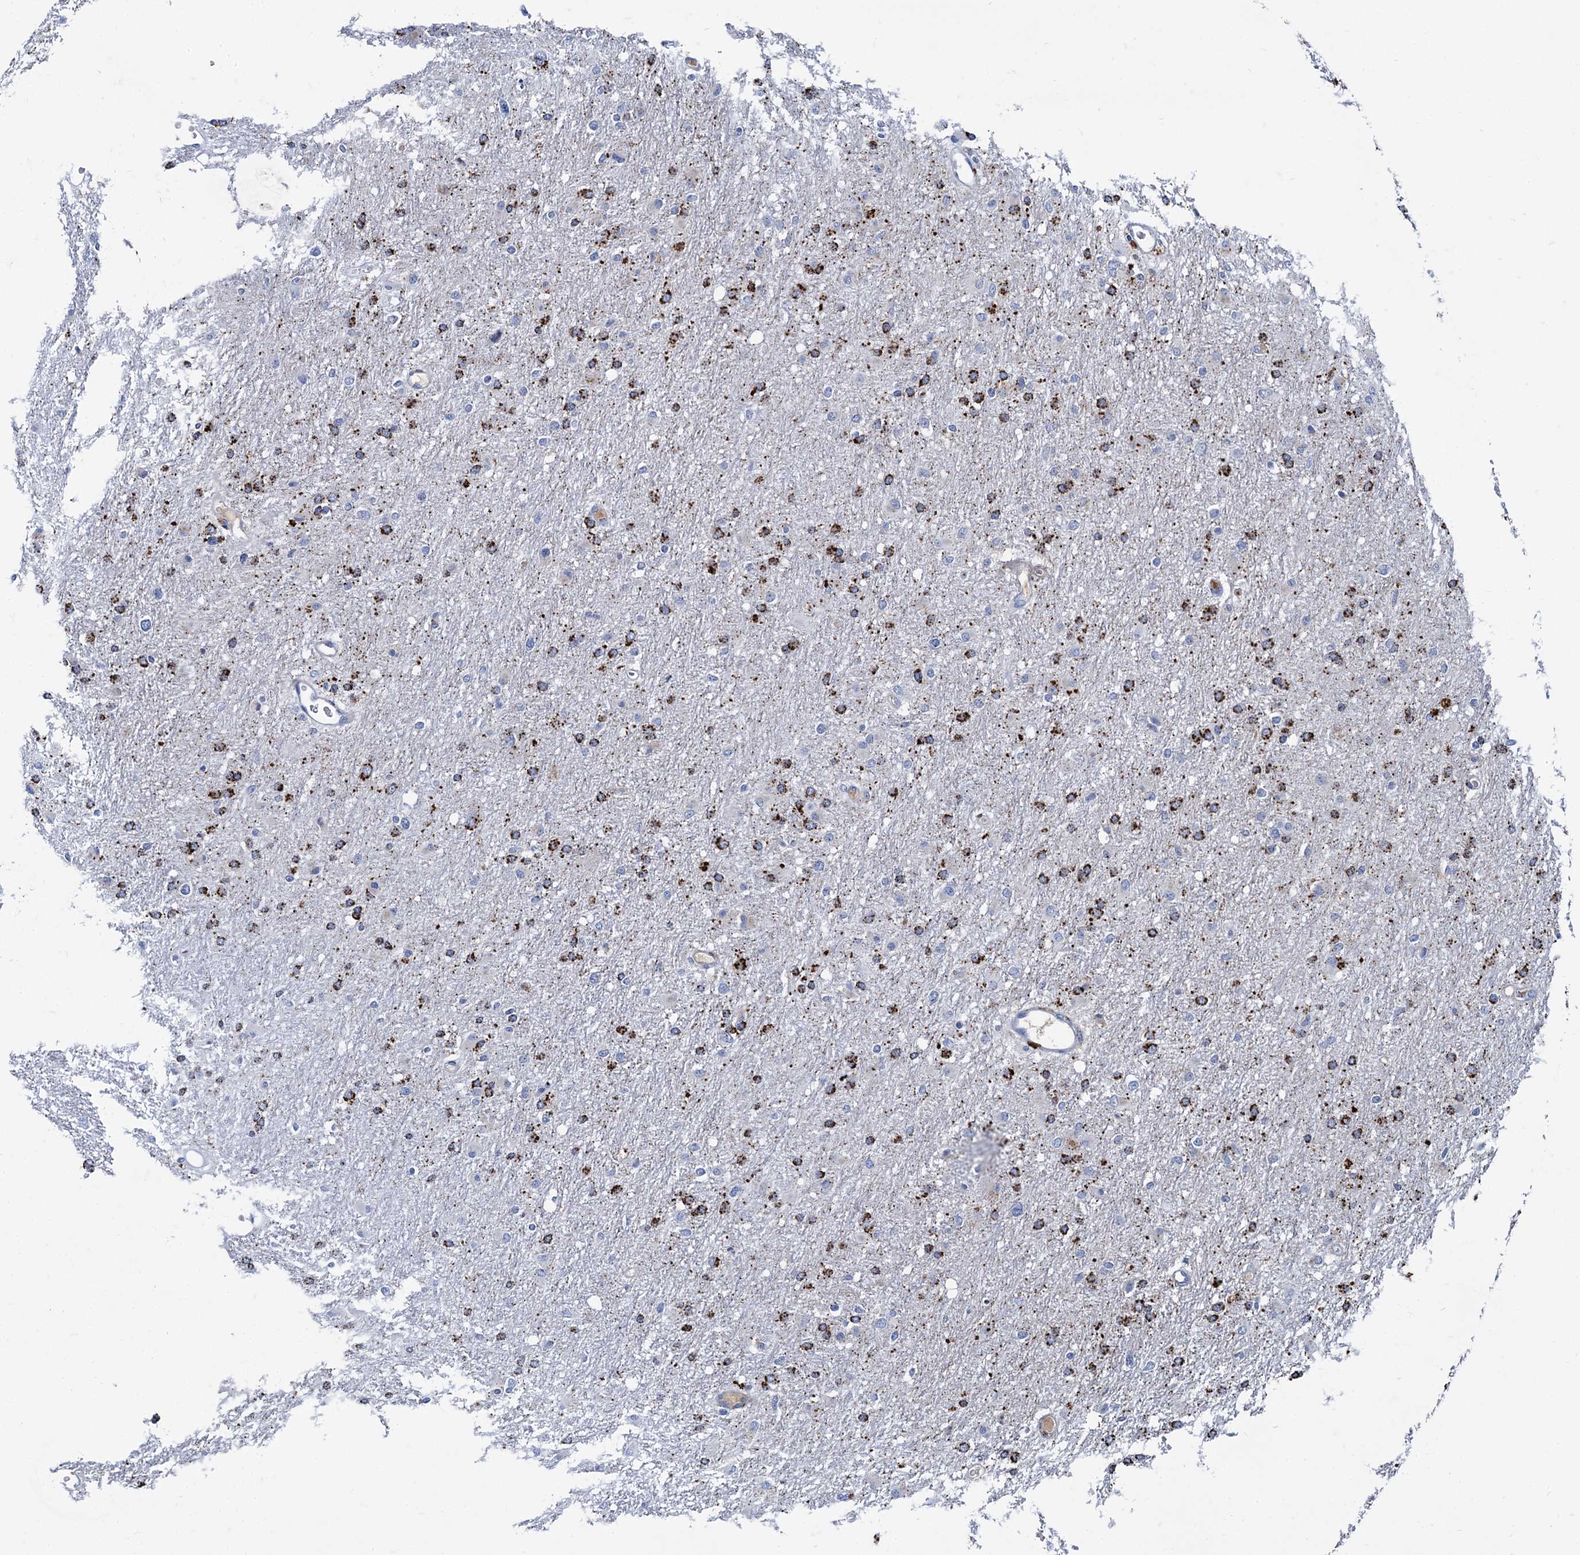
{"staining": {"intensity": "strong", "quantity": "<25%", "location": "cytoplasmic/membranous"}, "tissue": "glioma", "cell_type": "Tumor cells", "image_type": "cancer", "snomed": [{"axis": "morphology", "description": "Glioma, malignant, High grade"}, {"axis": "topography", "description": "Cerebral cortex"}], "caption": "A micrograph of malignant high-grade glioma stained for a protein exhibits strong cytoplasmic/membranous brown staining in tumor cells.", "gene": "APOD", "patient": {"sex": "female", "age": 36}}